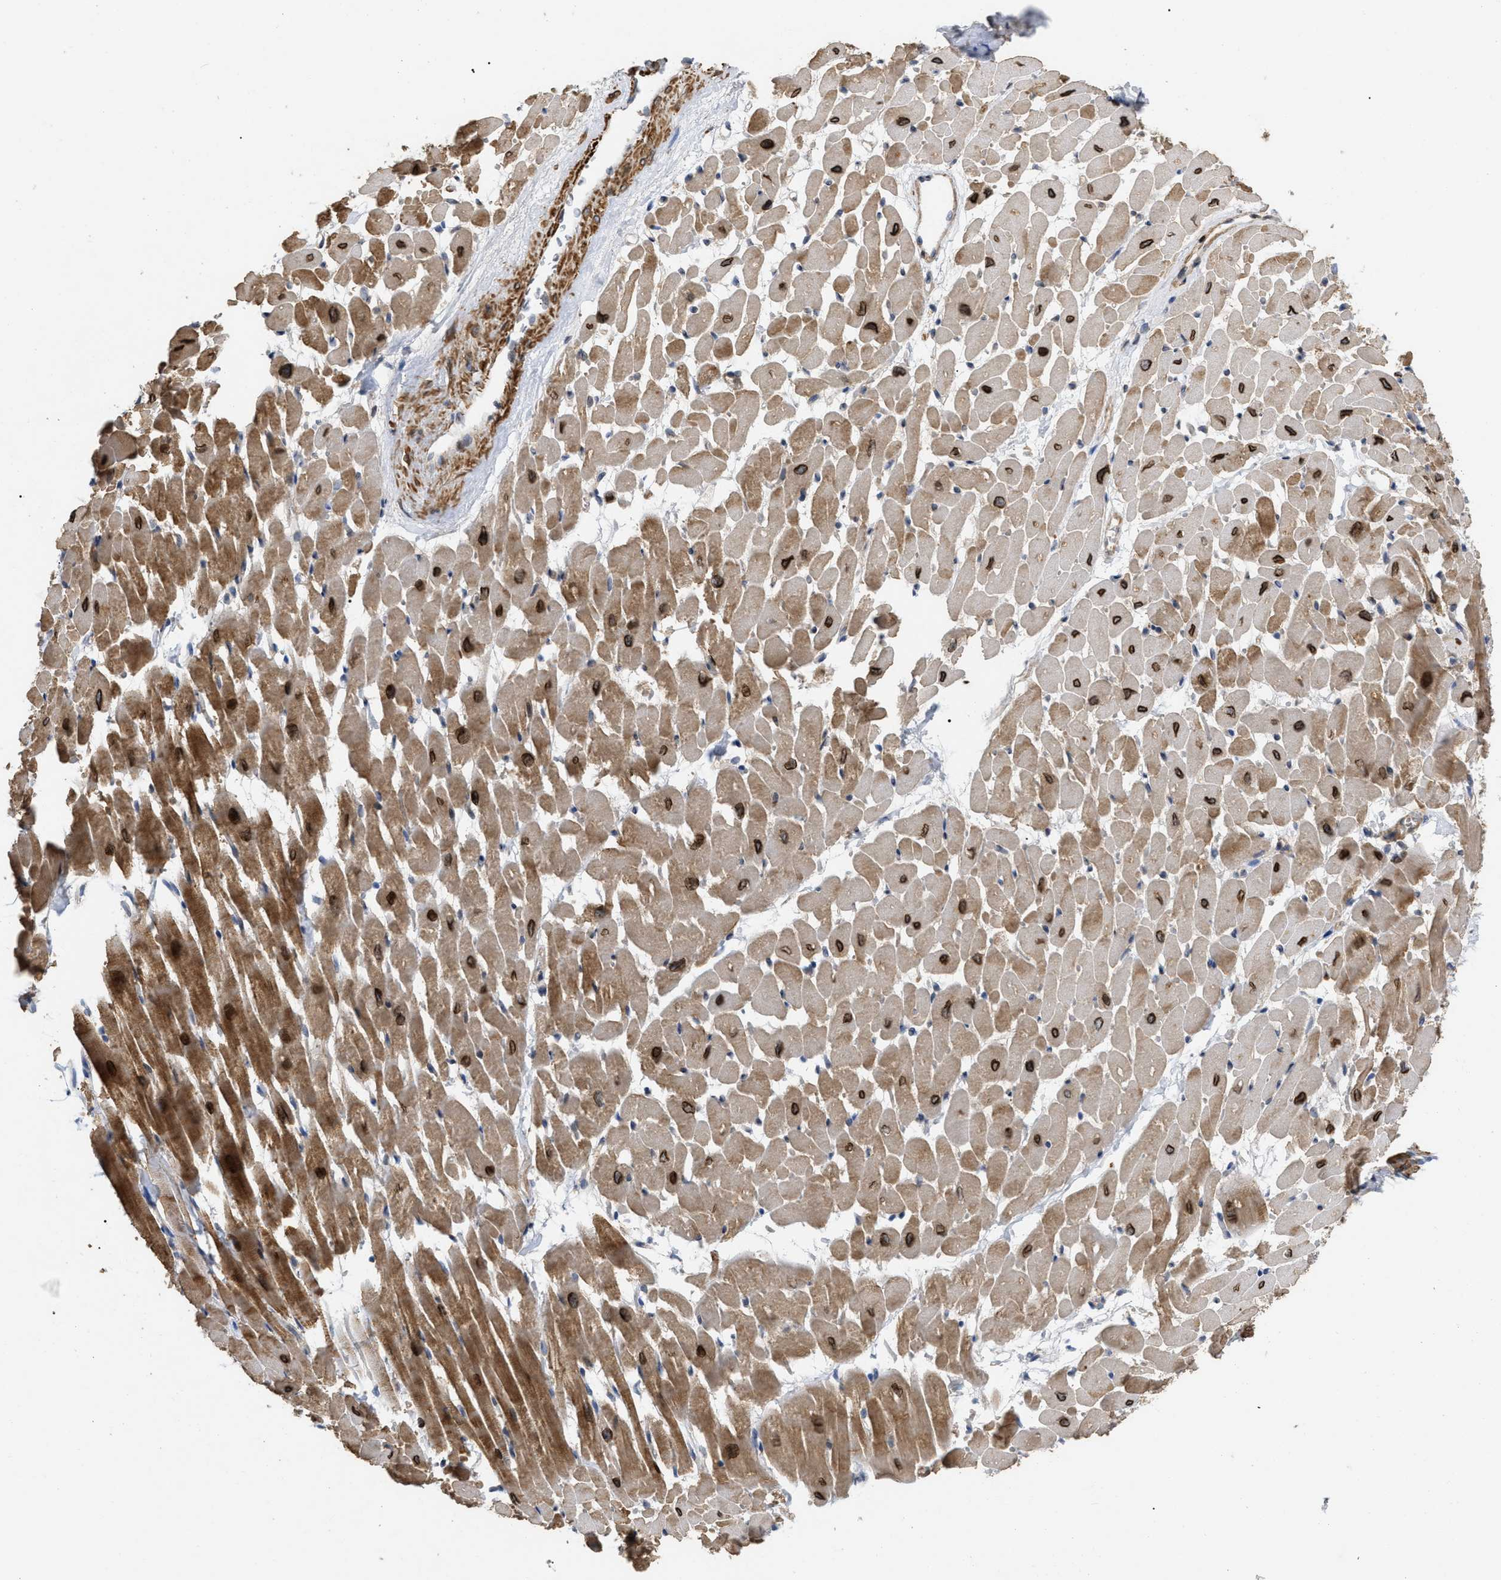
{"staining": {"intensity": "moderate", "quantity": ">75%", "location": "cytoplasmic/membranous,nuclear"}, "tissue": "heart muscle", "cell_type": "Cardiomyocytes", "image_type": "normal", "snomed": [{"axis": "morphology", "description": "Normal tissue, NOS"}, {"axis": "topography", "description": "Heart"}], "caption": "IHC image of benign heart muscle: human heart muscle stained using immunohistochemistry (IHC) demonstrates medium levels of moderate protein expression localized specifically in the cytoplasmic/membranous,nuclear of cardiomyocytes, appearing as a cytoplasmic/membranous,nuclear brown color.", "gene": "ST6GALNAC6", "patient": {"sex": "male", "age": 45}}